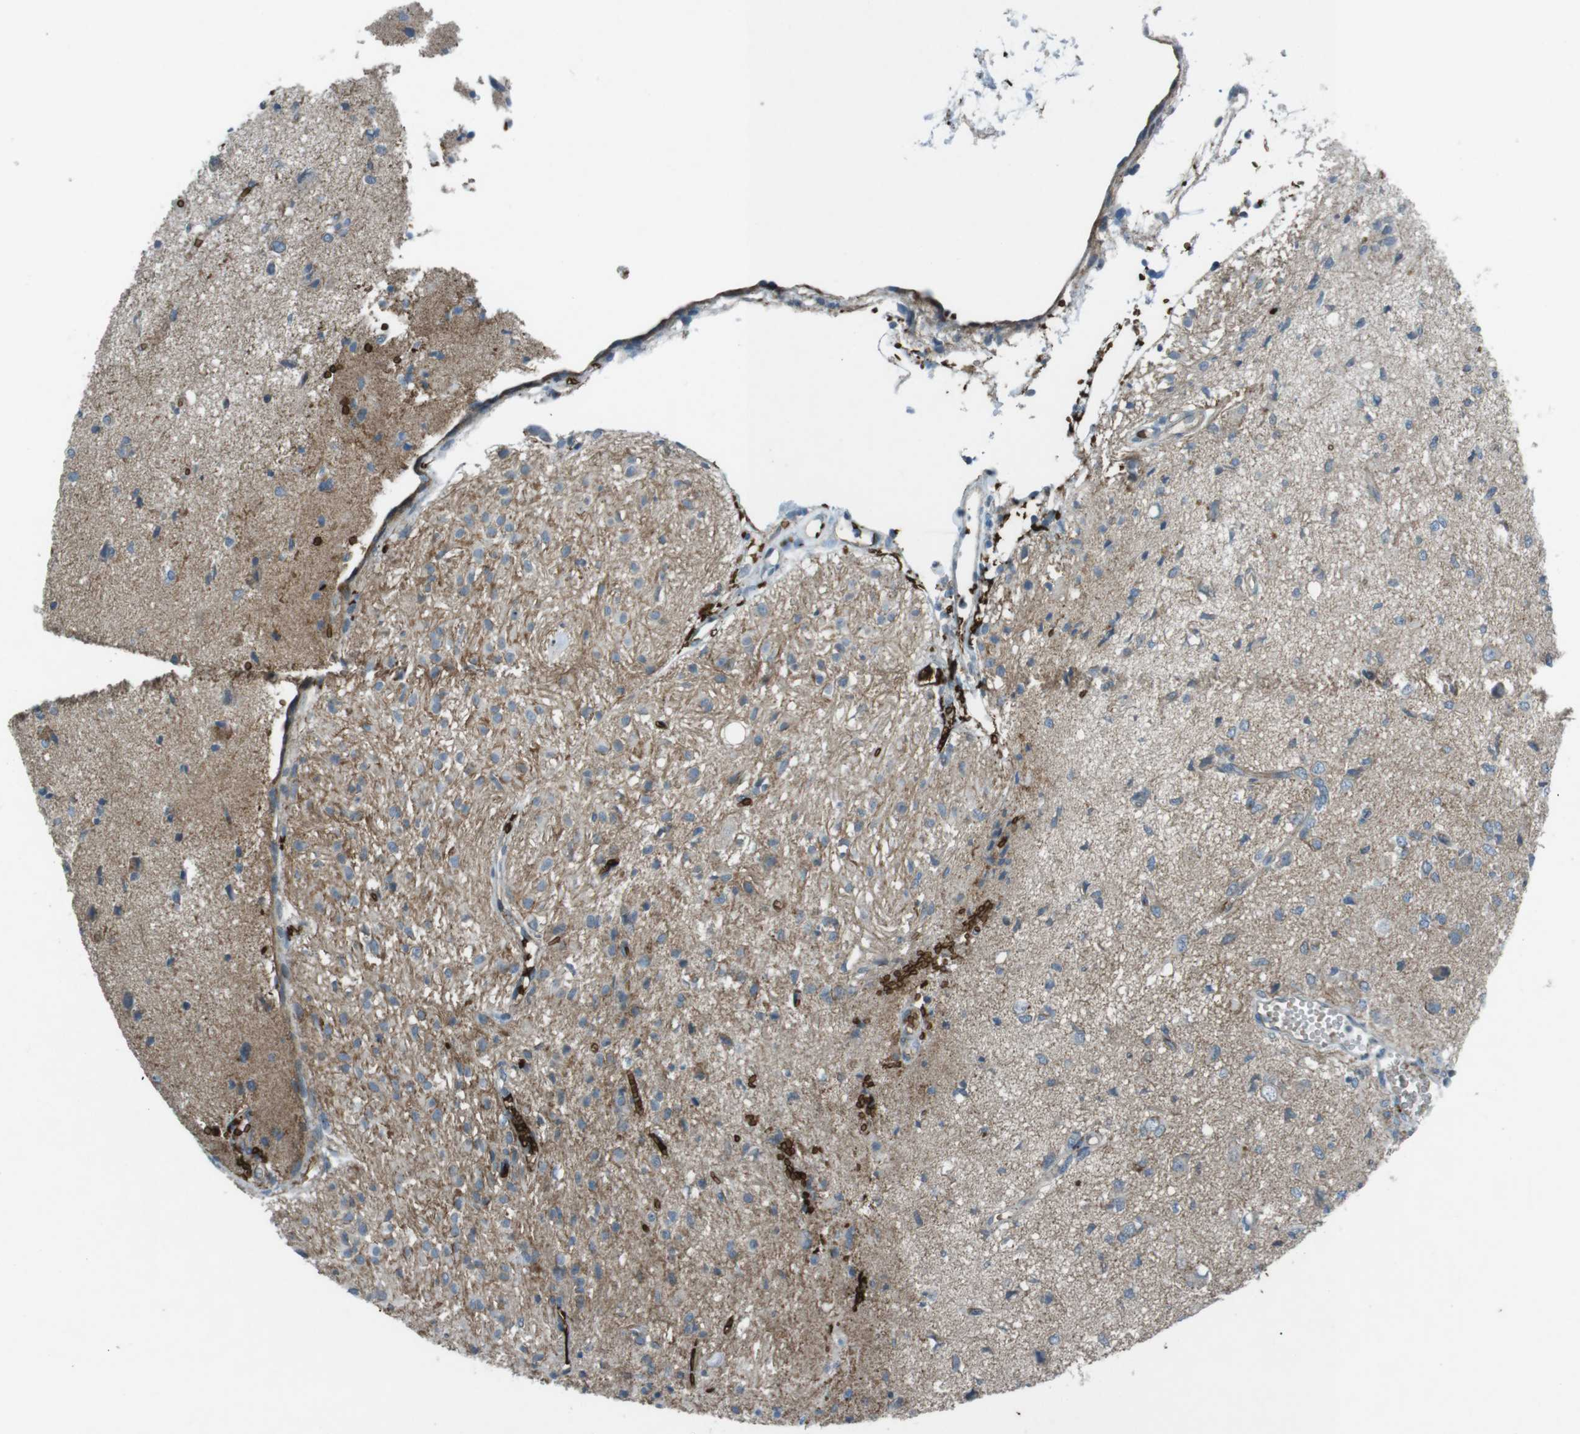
{"staining": {"intensity": "weak", "quantity": "25%-75%", "location": "cytoplasmic/membranous"}, "tissue": "glioma", "cell_type": "Tumor cells", "image_type": "cancer", "snomed": [{"axis": "morphology", "description": "Glioma, malignant, High grade"}, {"axis": "topography", "description": "Brain"}], "caption": "Protein analysis of malignant glioma (high-grade) tissue exhibits weak cytoplasmic/membranous positivity in about 25%-75% of tumor cells. (Stains: DAB (3,3'-diaminobenzidine) in brown, nuclei in blue, Microscopy: brightfield microscopy at high magnification).", "gene": "SPTA1", "patient": {"sex": "female", "age": 59}}